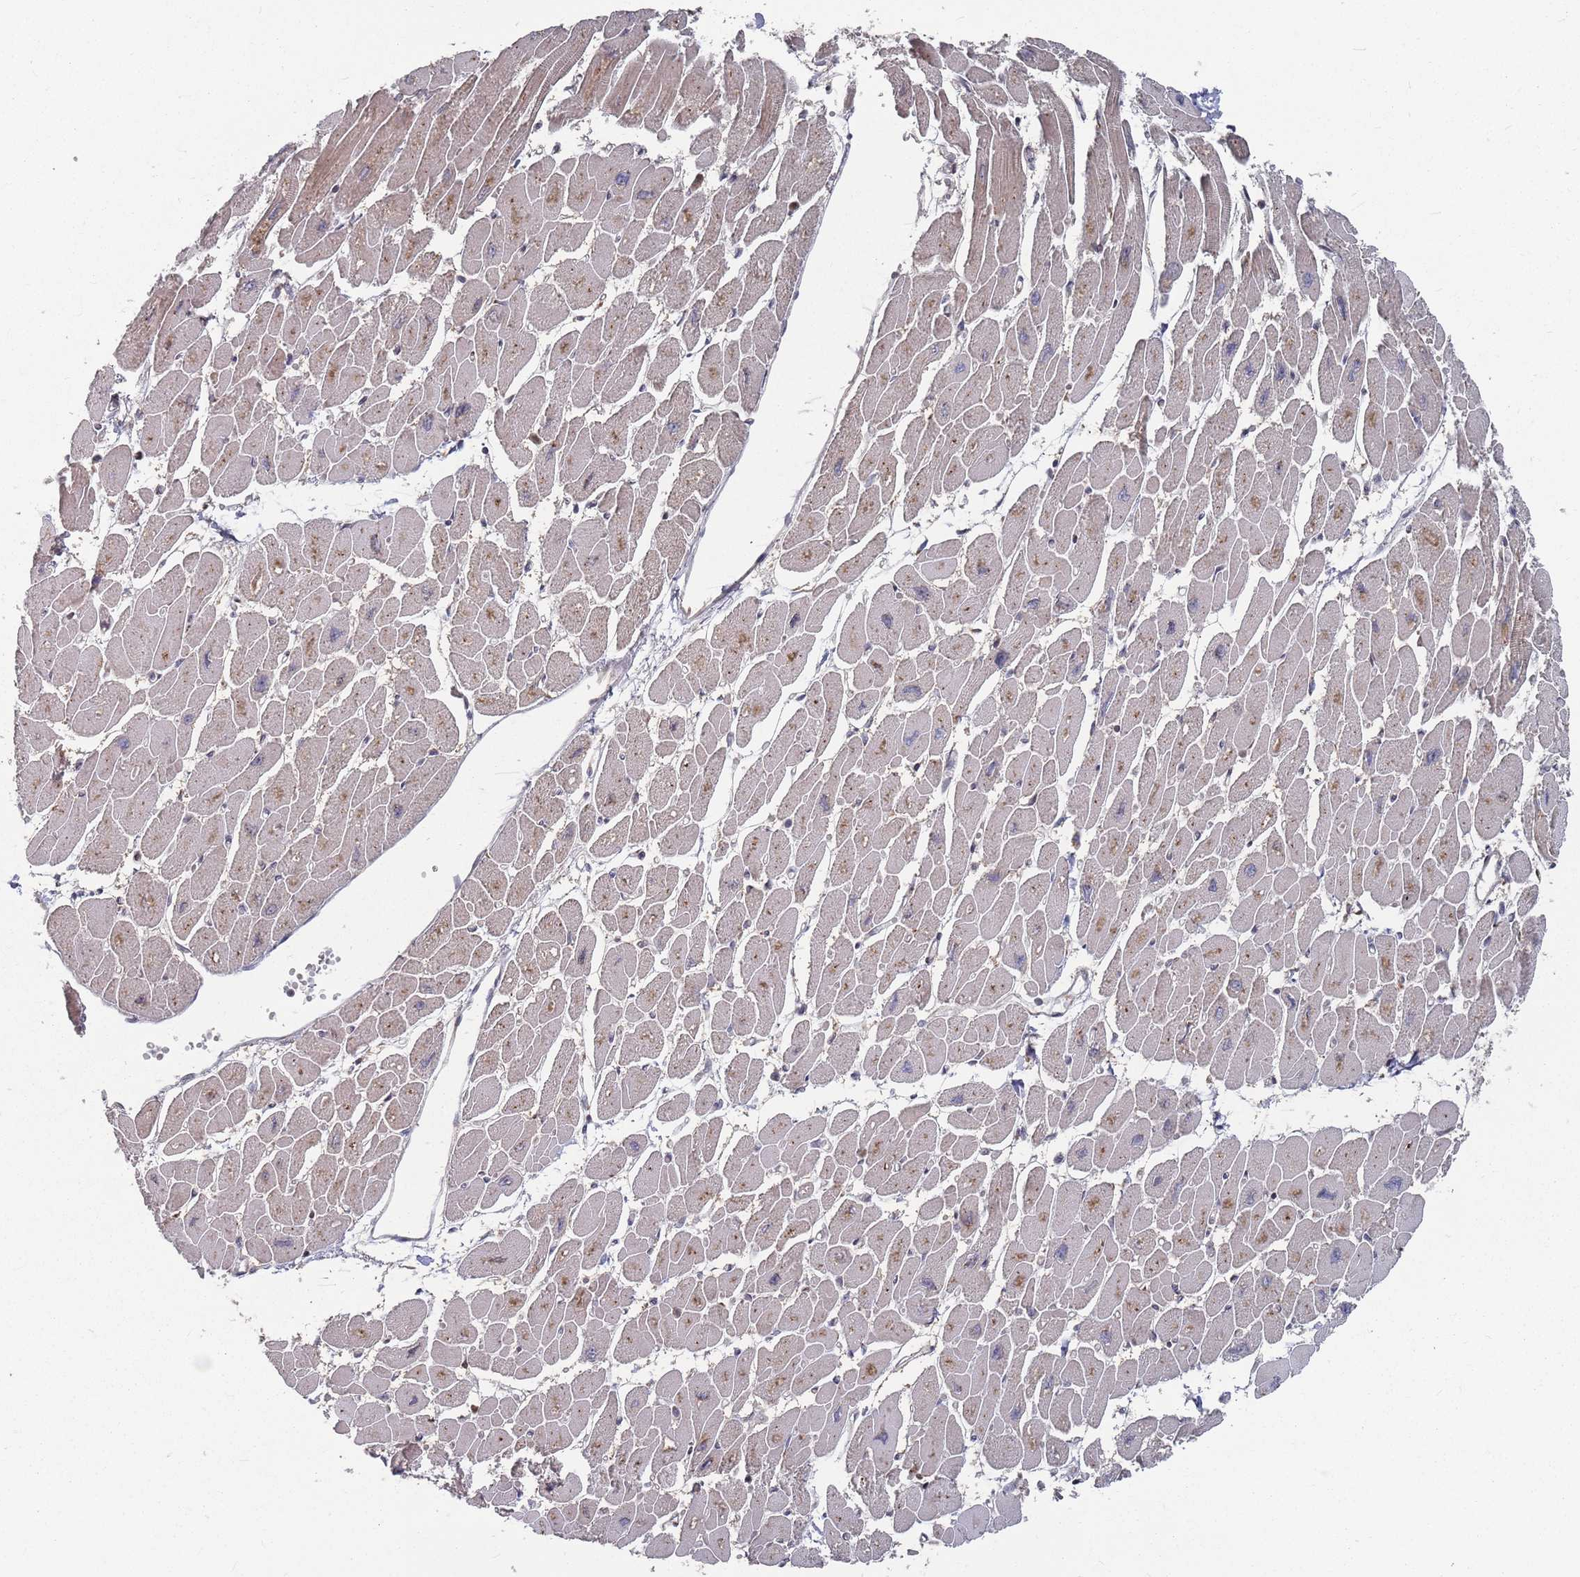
{"staining": {"intensity": "moderate", "quantity": "25%-75%", "location": "cytoplasmic/membranous"}, "tissue": "heart muscle", "cell_type": "Cardiomyocytes", "image_type": "normal", "snomed": [{"axis": "morphology", "description": "Normal tissue, NOS"}, {"axis": "topography", "description": "Heart"}], "caption": "Heart muscle stained with DAB (3,3'-diaminobenzidine) immunohistochemistry (IHC) displays medium levels of moderate cytoplasmic/membranous staining in approximately 25%-75% of cardiomyocytes.", "gene": "FMO4", "patient": {"sex": "female", "age": 54}}